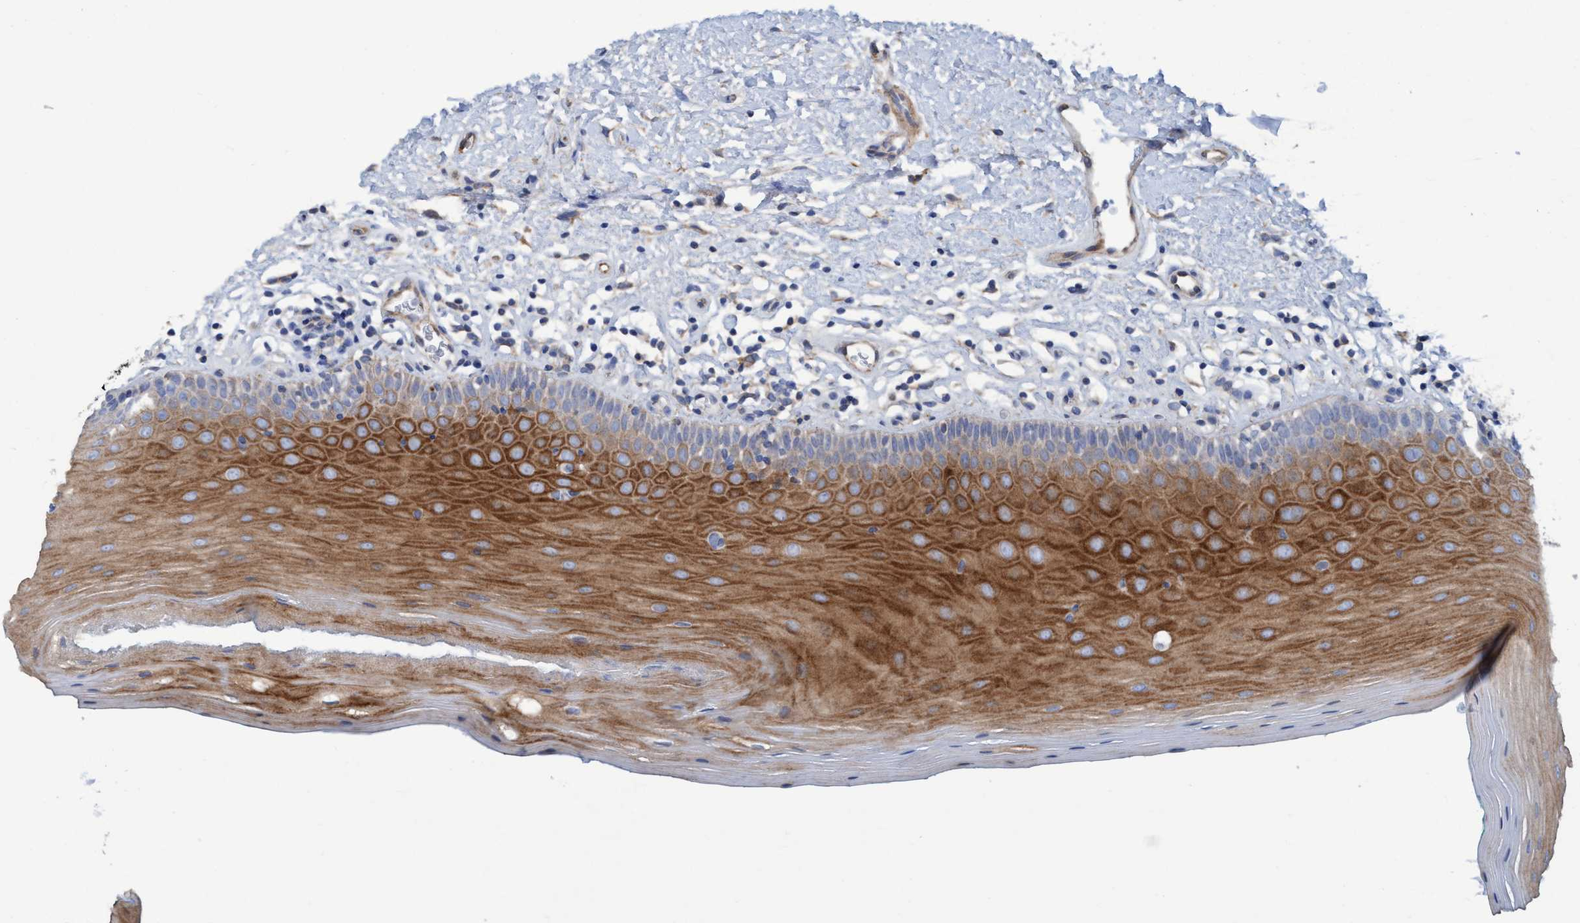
{"staining": {"intensity": "moderate", "quantity": ">75%", "location": "cytoplasmic/membranous"}, "tissue": "oral mucosa", "cell_type": "Squamous epithelial cells", "image_type": "normal", "snomed": [{"axis": "morphology", "description": "Normal tissue, NOS"}, {"axis": "topography", "description": "Skeletal muscle"}, {"axis": "topography", "description": "Oral tissue"}], "caption": "Oral mucosa stained with DAB (3,3'-diaminobenzidine) IHC demonstrates medium levels of moderate cytoplasmic/membranous staining in about >75% of squamous epithelial cells. (Brightfield microscopy of DAB IHC at high magnification).", "gene": "GULP1", "patient": {"sex": "male", "age": 58}}